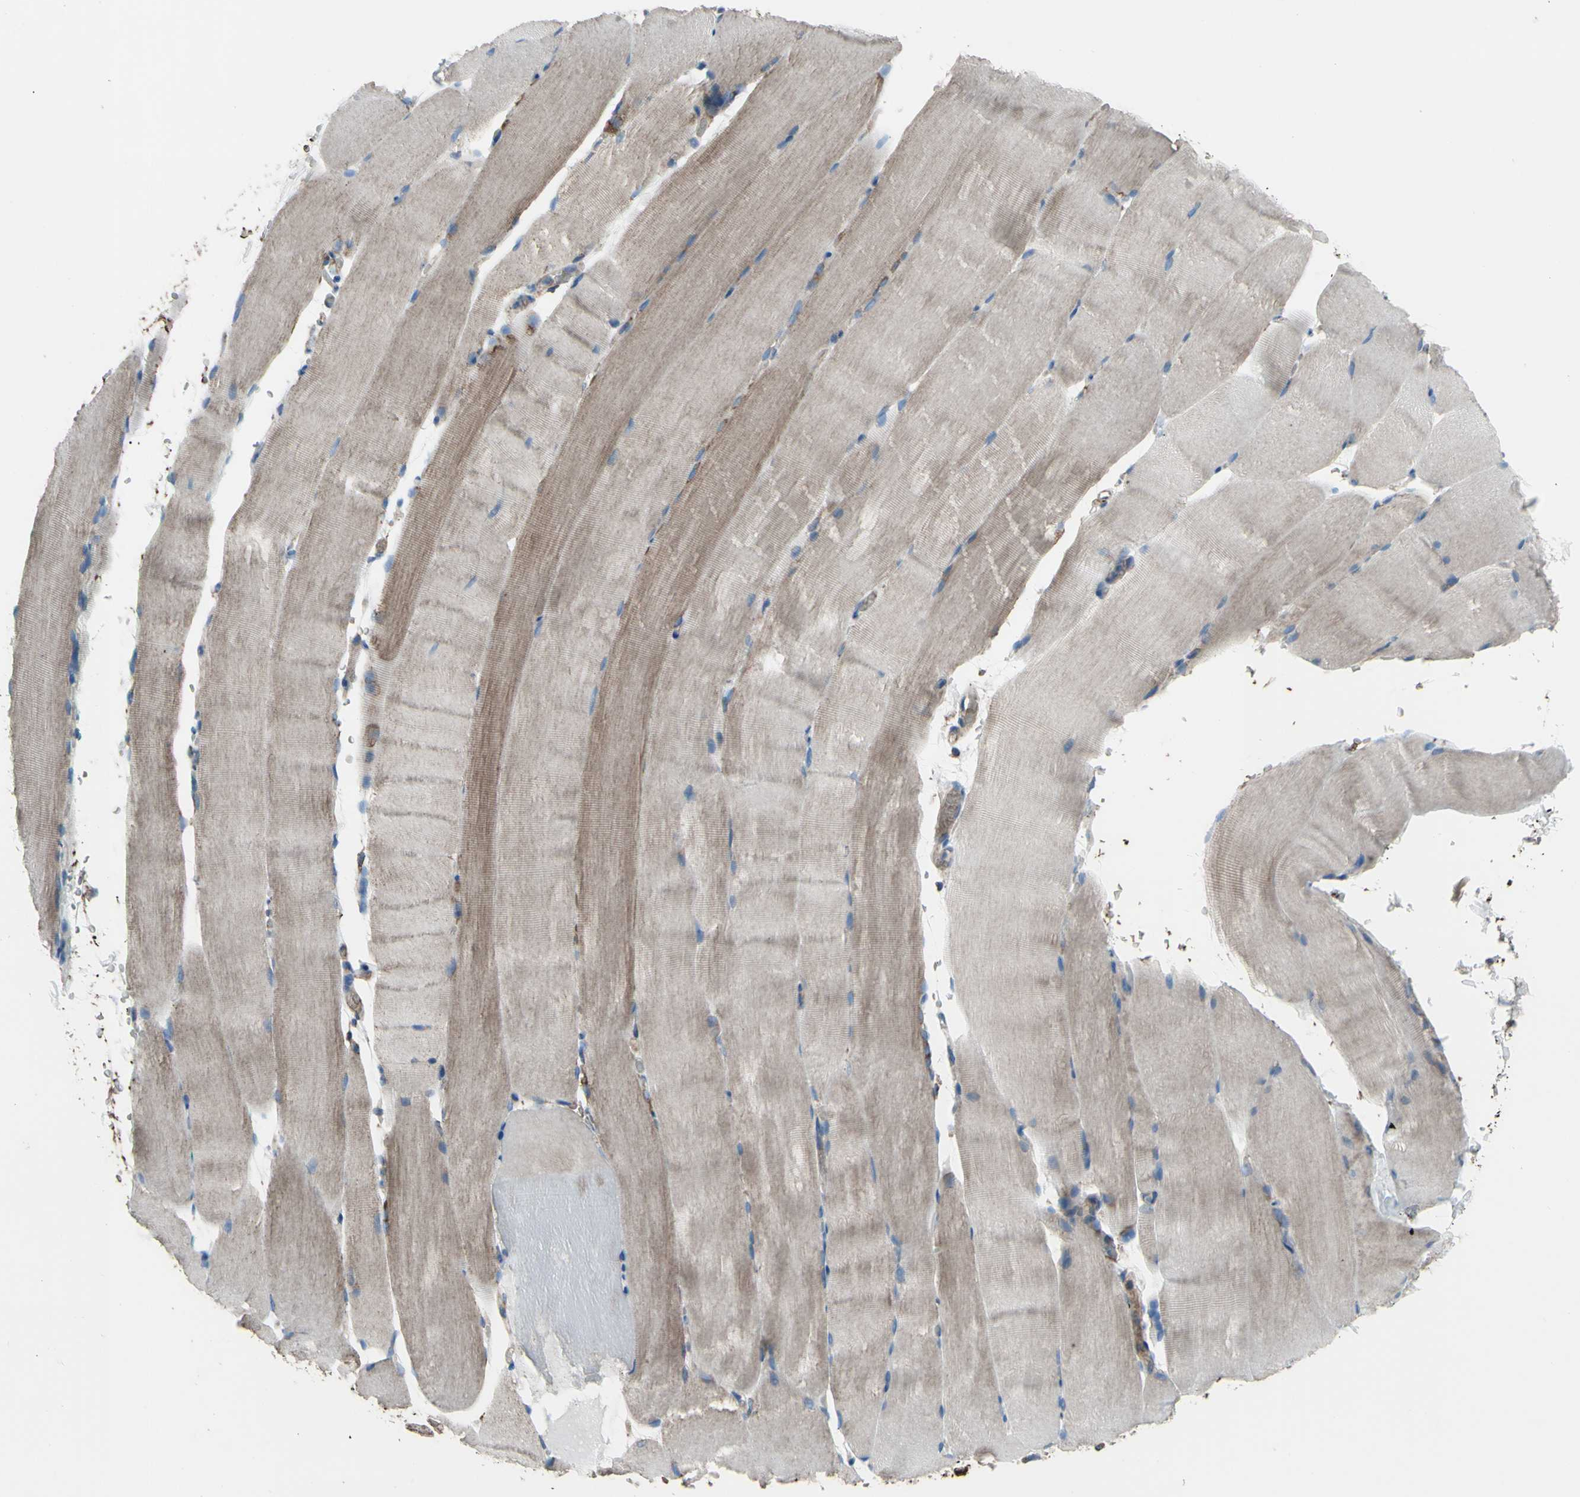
{"staining": {"intensity": "weak", "quantity": ">75%", "location": "cytoplasmic/membranous"}, "tissue": "skeletal muscle", "cell_type": "Myocytes", "image_type": "normal", "snomed": [{"axis": "morphology", "description": "Normal tissue, NOS"}, {"axis": "topography", "description": "Skeletal muscle"}, {"axis": "topography", "description": "Parathyroid gland"}], "caption": "A brown stain highlights weak cytoplasmic/membranous expression of a protein in myocytes of benign human skeletal muscle.", "gene": "EMC7", "patient": {"sex": "female", "age": 37}}